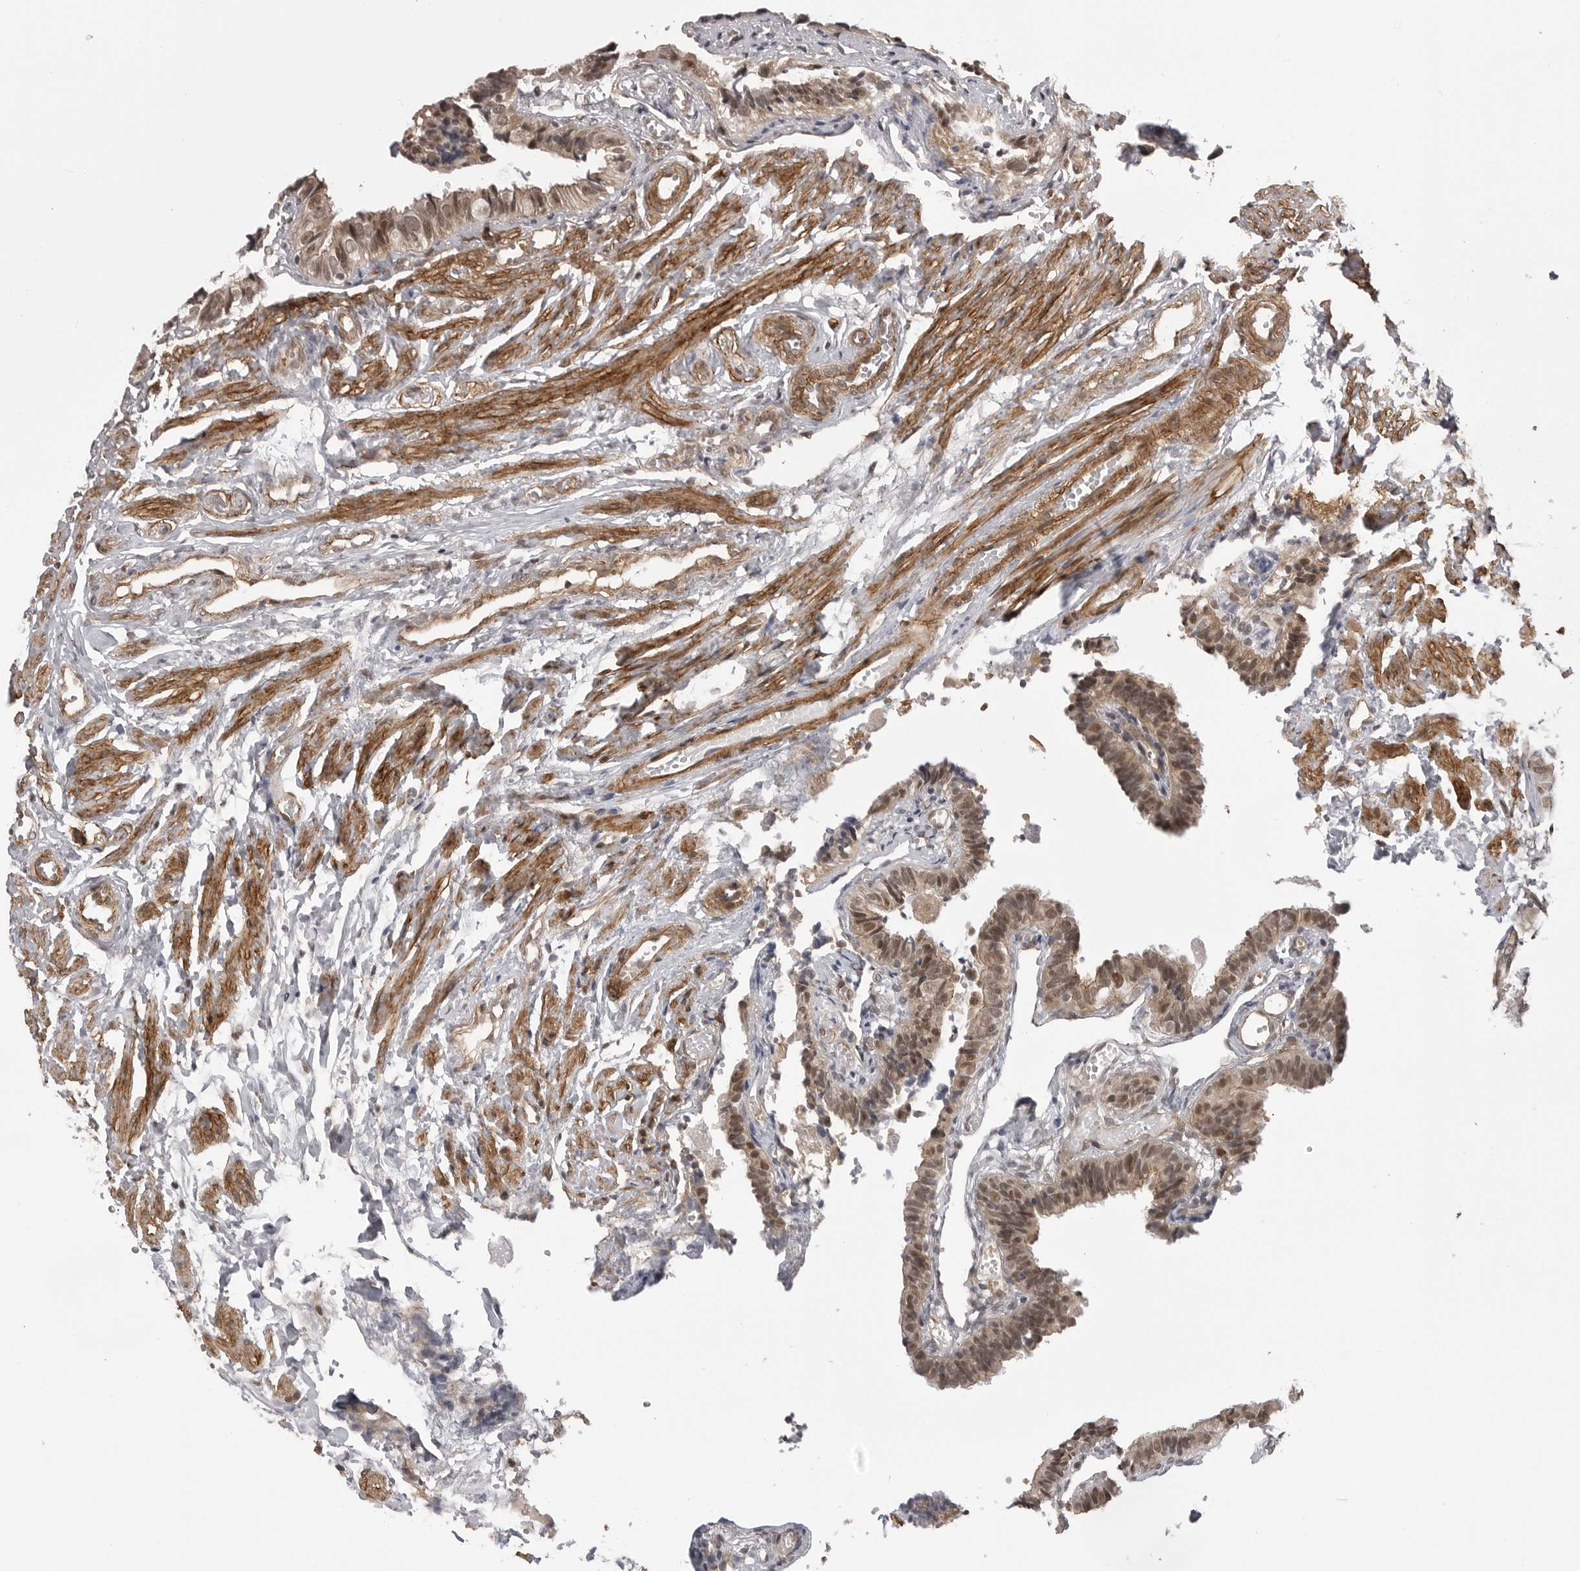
{"staining": {"intensity": "moderate", "quantity": ">75%", "location": "cytoplasmic/membranous,nuclear"}, "tissue": "fallopian tube", "cell_type": "Glandular cells", "image_type": "normal", "snomed": [{"axis": "morphology", "description": "Normal tissue, NOS"}, {"axis": "topography", "description": "Fallopian tube"}], "caption": "Immunohistochemical staining of unremarkable fallopian tube reveals >75% levels of moderate cytoplasmic/membranous,nuclear protein expression in approximately >75% of glandular cells. (DAB (3,3'-diaminobenzidine) IHC with brightfield microscopy, high magnification).", "gene": "SORBS1", "patient": {"sex": "female", "age": 46}}